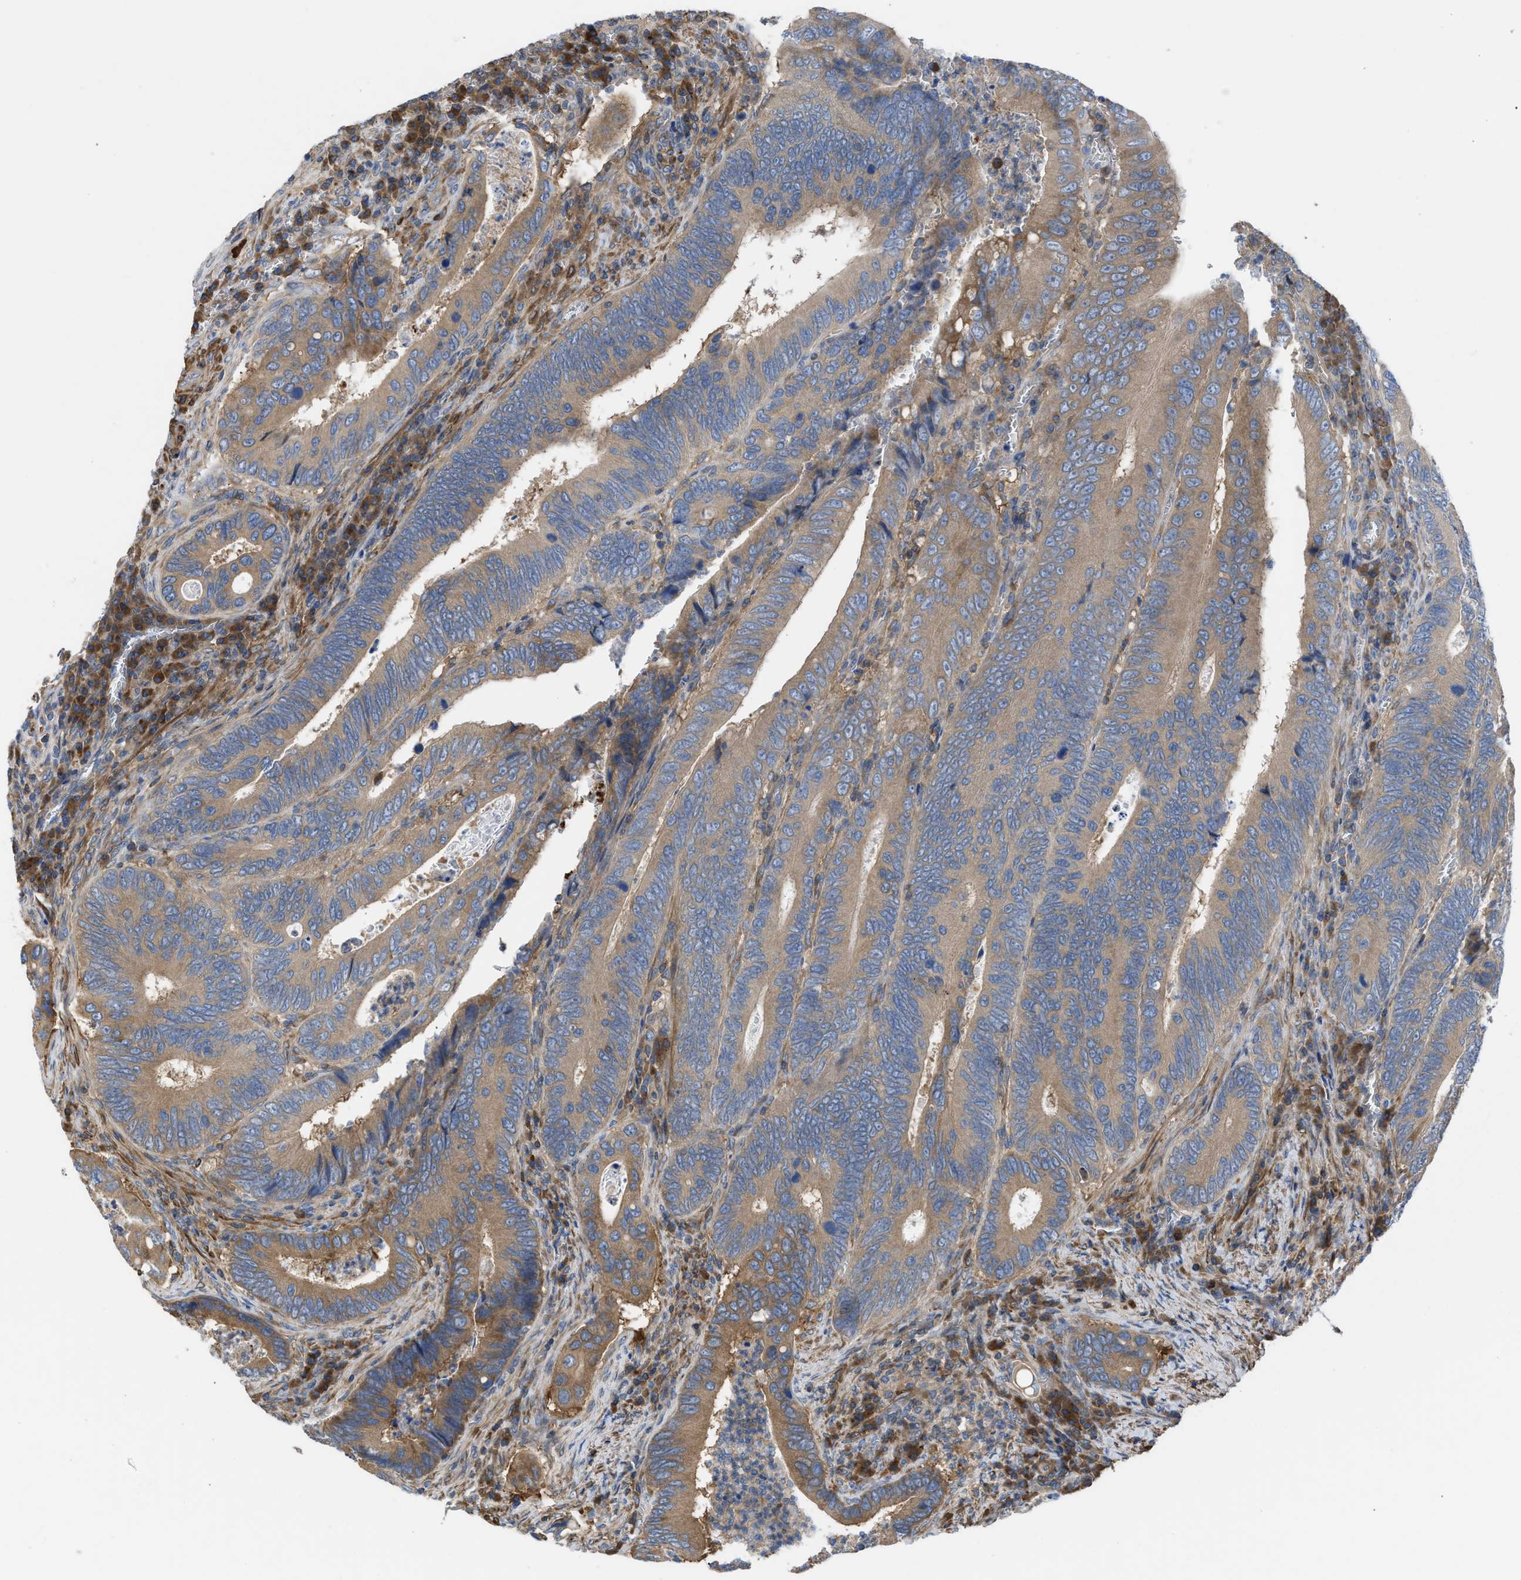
{"staining": {"intensity": "moderate", "quantity": ">75%", "location": "cytoplasmic/membranous"}, "tissue": "colorectal cancer", "cell_type": "Tumor cells", "image_type": "cancer", "snomed": [{"axis": "morphology", "description": "Inflammation, NOS"}, {"axis": "morphology", "description": "Adenocarcinoma, NOS"}, {"axis": "topography", "description": "Colon"}], "caption": "Immunohistochemistry (IHC) of adenocarcinoma (colorectal) shows medium levels of moderate cytoplasmic/membranous positivity in about >75% of tumor cells.", "gene": "CHKB", "patient": {"sex": "male", "age": 72}}